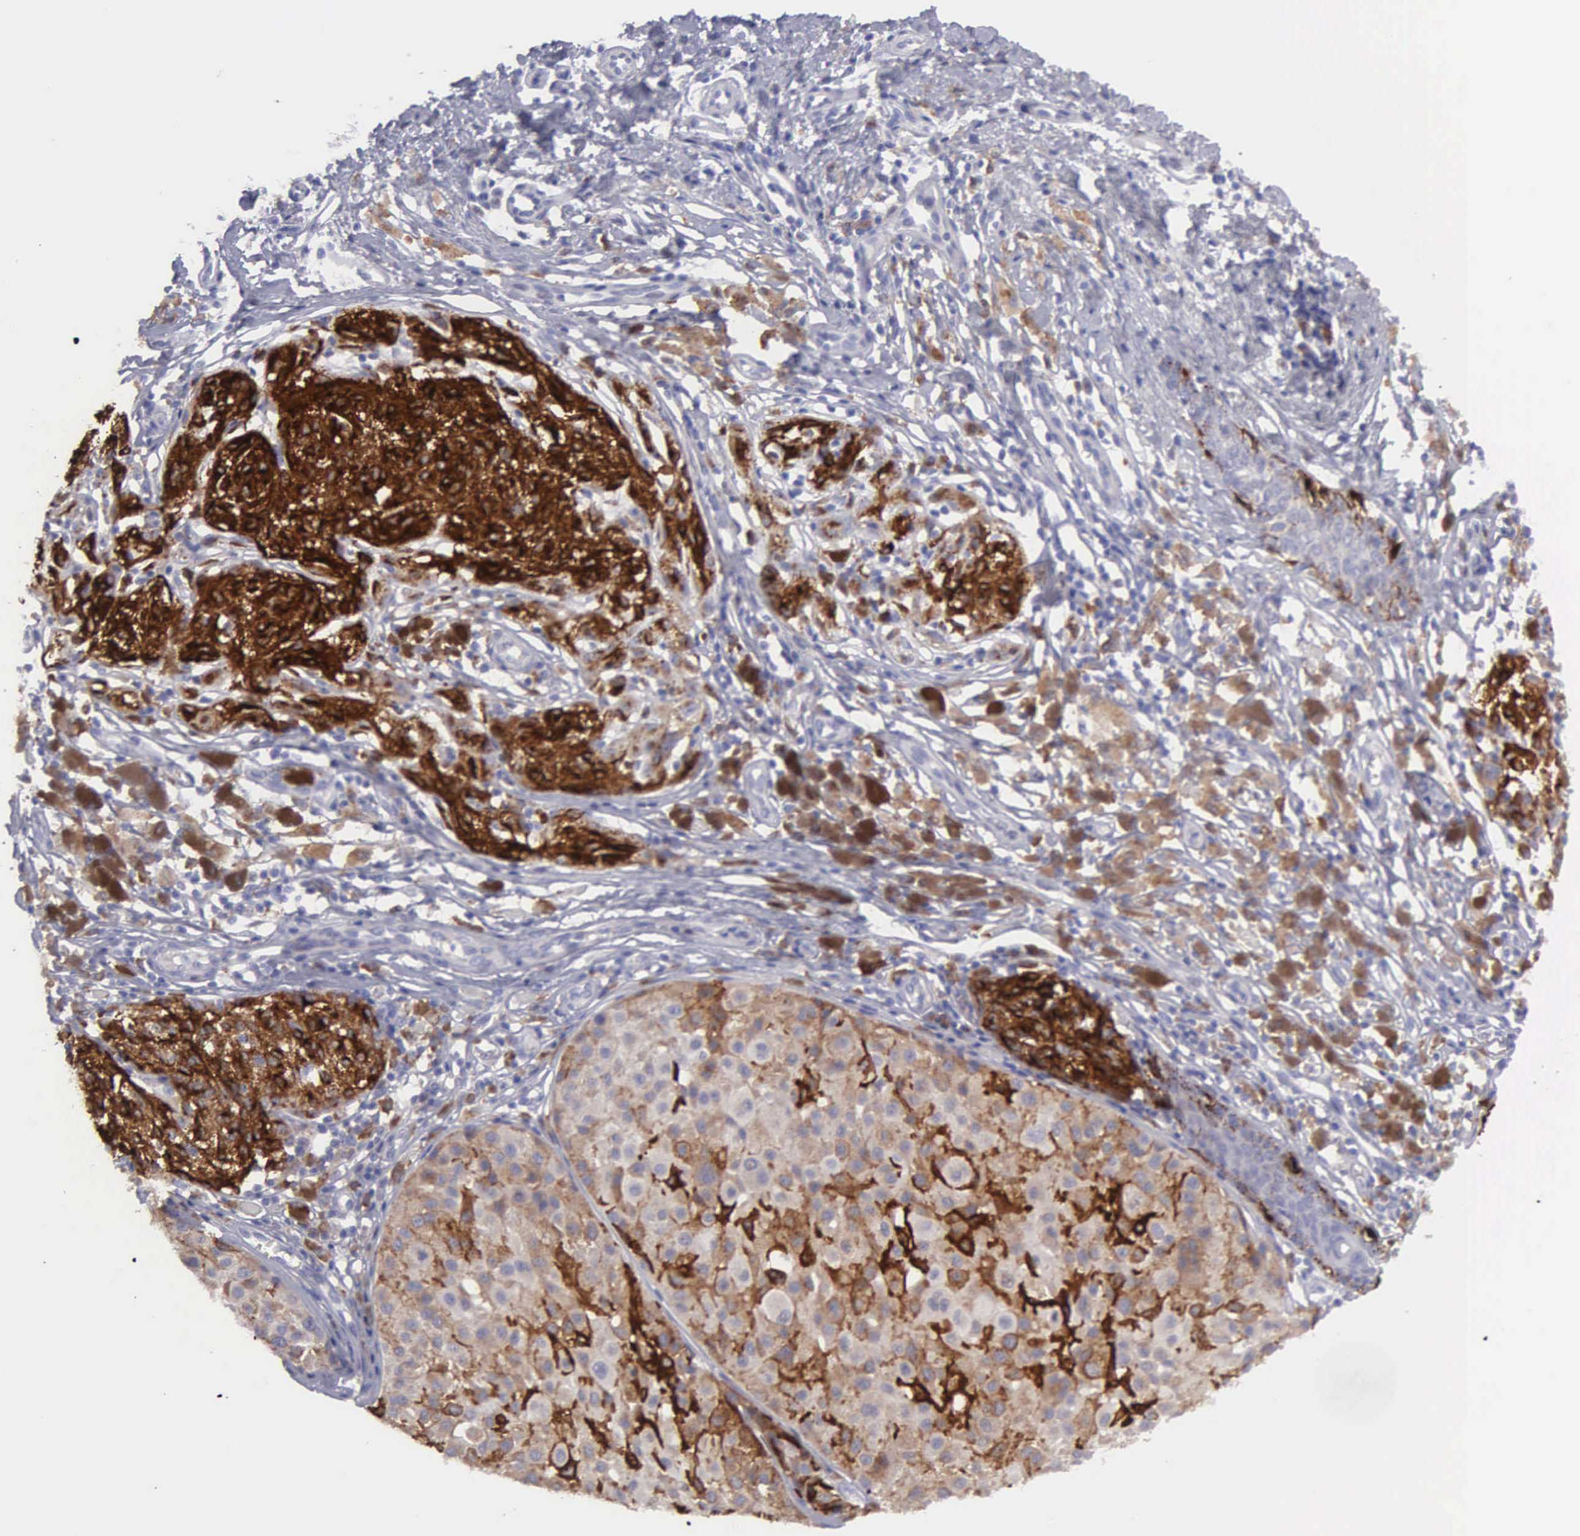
{"staining": {"intensity": "strong", "quantity": ">75%", "location": "cytoplasmic/membranous"}, "tissue": "melanoma", "cell_type": "Tumor cells", "image_type": "cancer", "snomed": [{"axis": "morphology", "description": "Malignant melanoma, NOS"}, {"axis": "topography", "description": "Skin"}], "caption": "This is a micrograph of immunohistochemistry staining of melanoma, which shows strong expression in the cytoplasmic/membranous of tumor cells.", "gene": "TYRP1", "patient": {"sex": "male", "age": 36}}